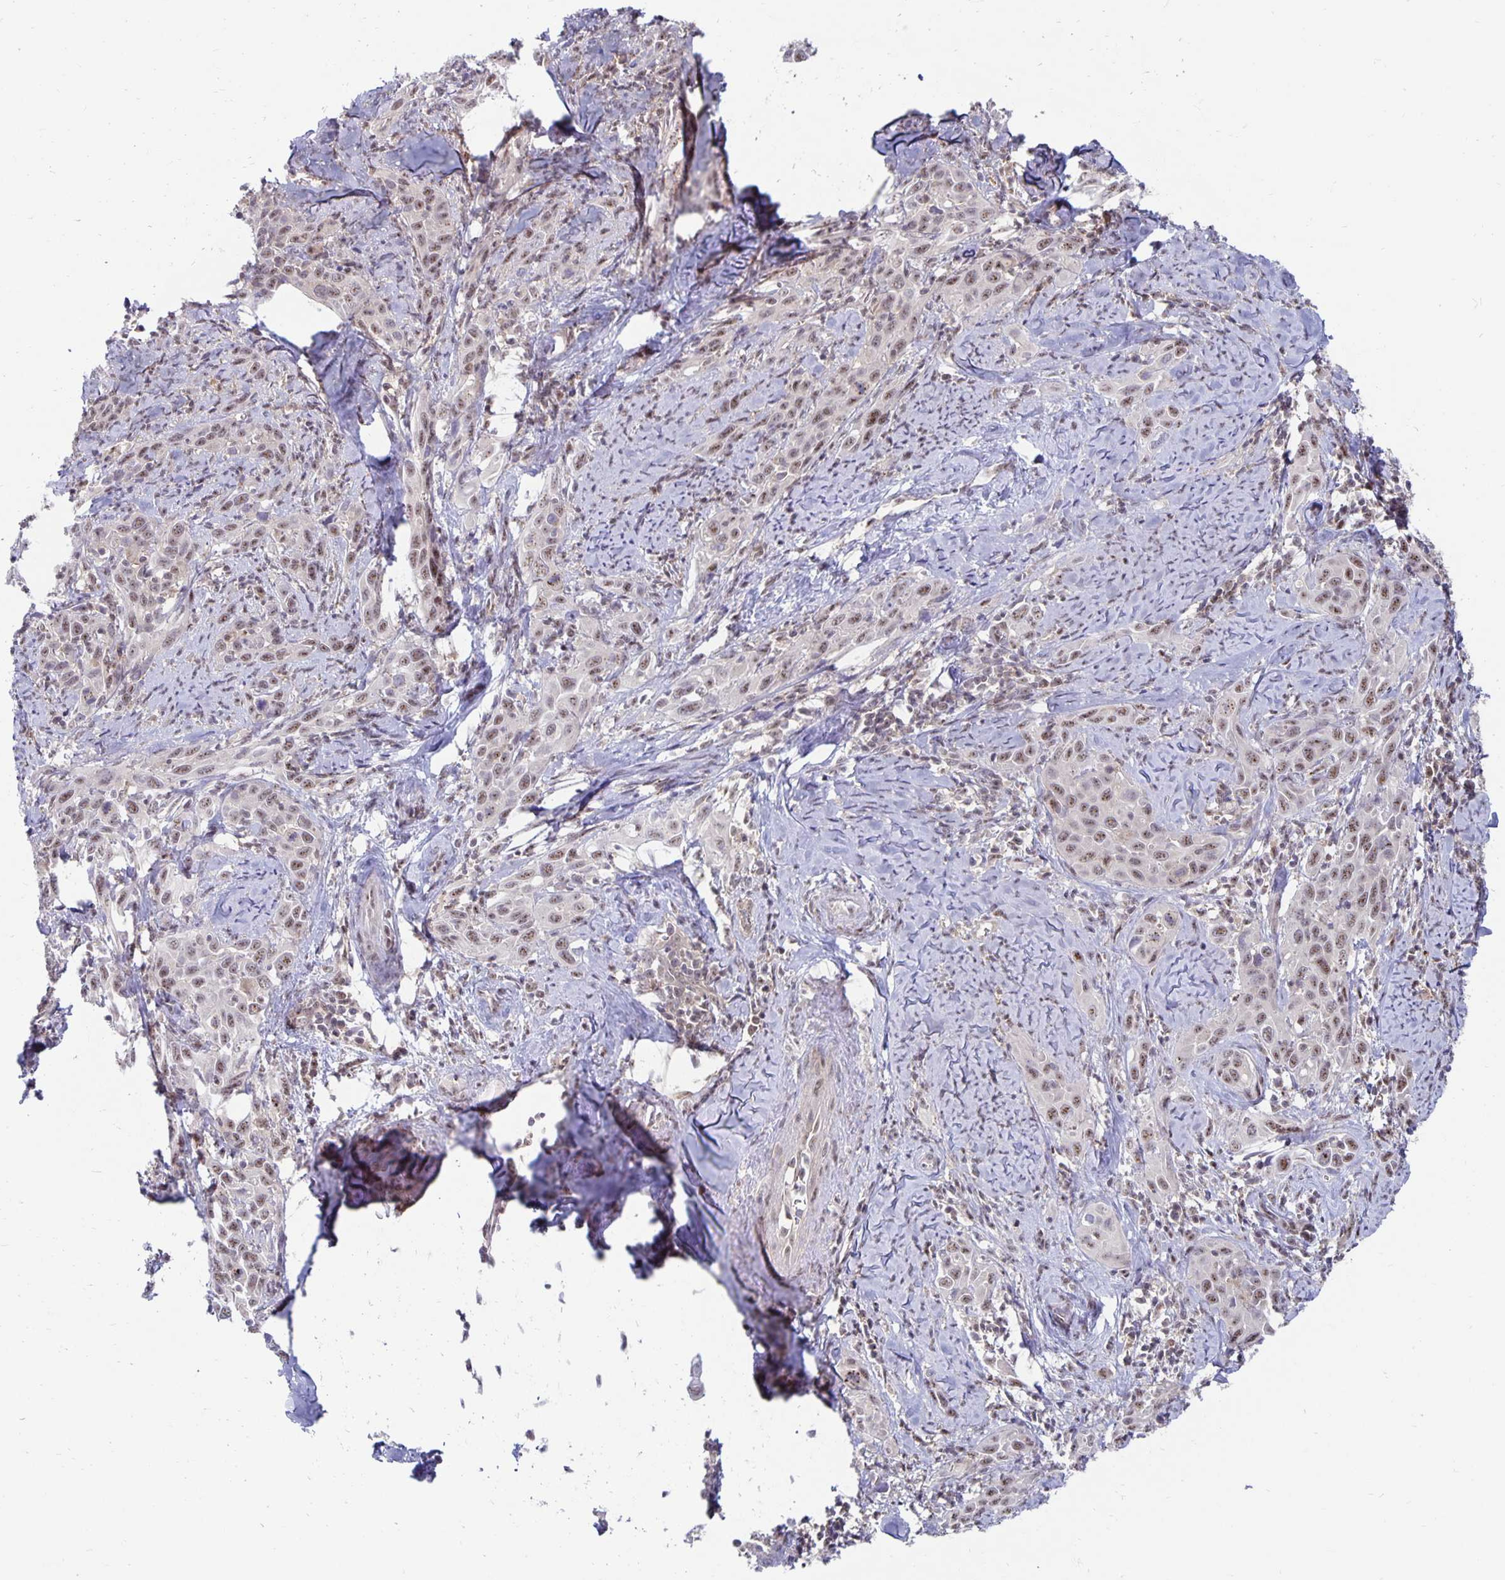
{"staining": {"intensity": "weak", "quantity": "25%-75%", "location": "nuclear"}, "tissue": "cervical cancer", "cell_type": "Tumor cells", "image_type": "cancer", "snomed": [{"axis": "morphology", "description": "Squamous cell carcinoma, NOS"}, {"axis": "topography", "description": "Cervix"}], "caption": "IHC staining of squamous cell carcinoma (cervical), which exhibits low levels of weak nuclear positivity in approximately 25%-75% of tumor cells indicating weak nuclear protein expression. The staining was performed using DAB (3,3'-diaminobenzidine) (brown) for protein detection and nuclei were counterstained in hematoxylin (blue).", "gene": "EXOC6B", "patient": {"sex": "female", "age": 51}}